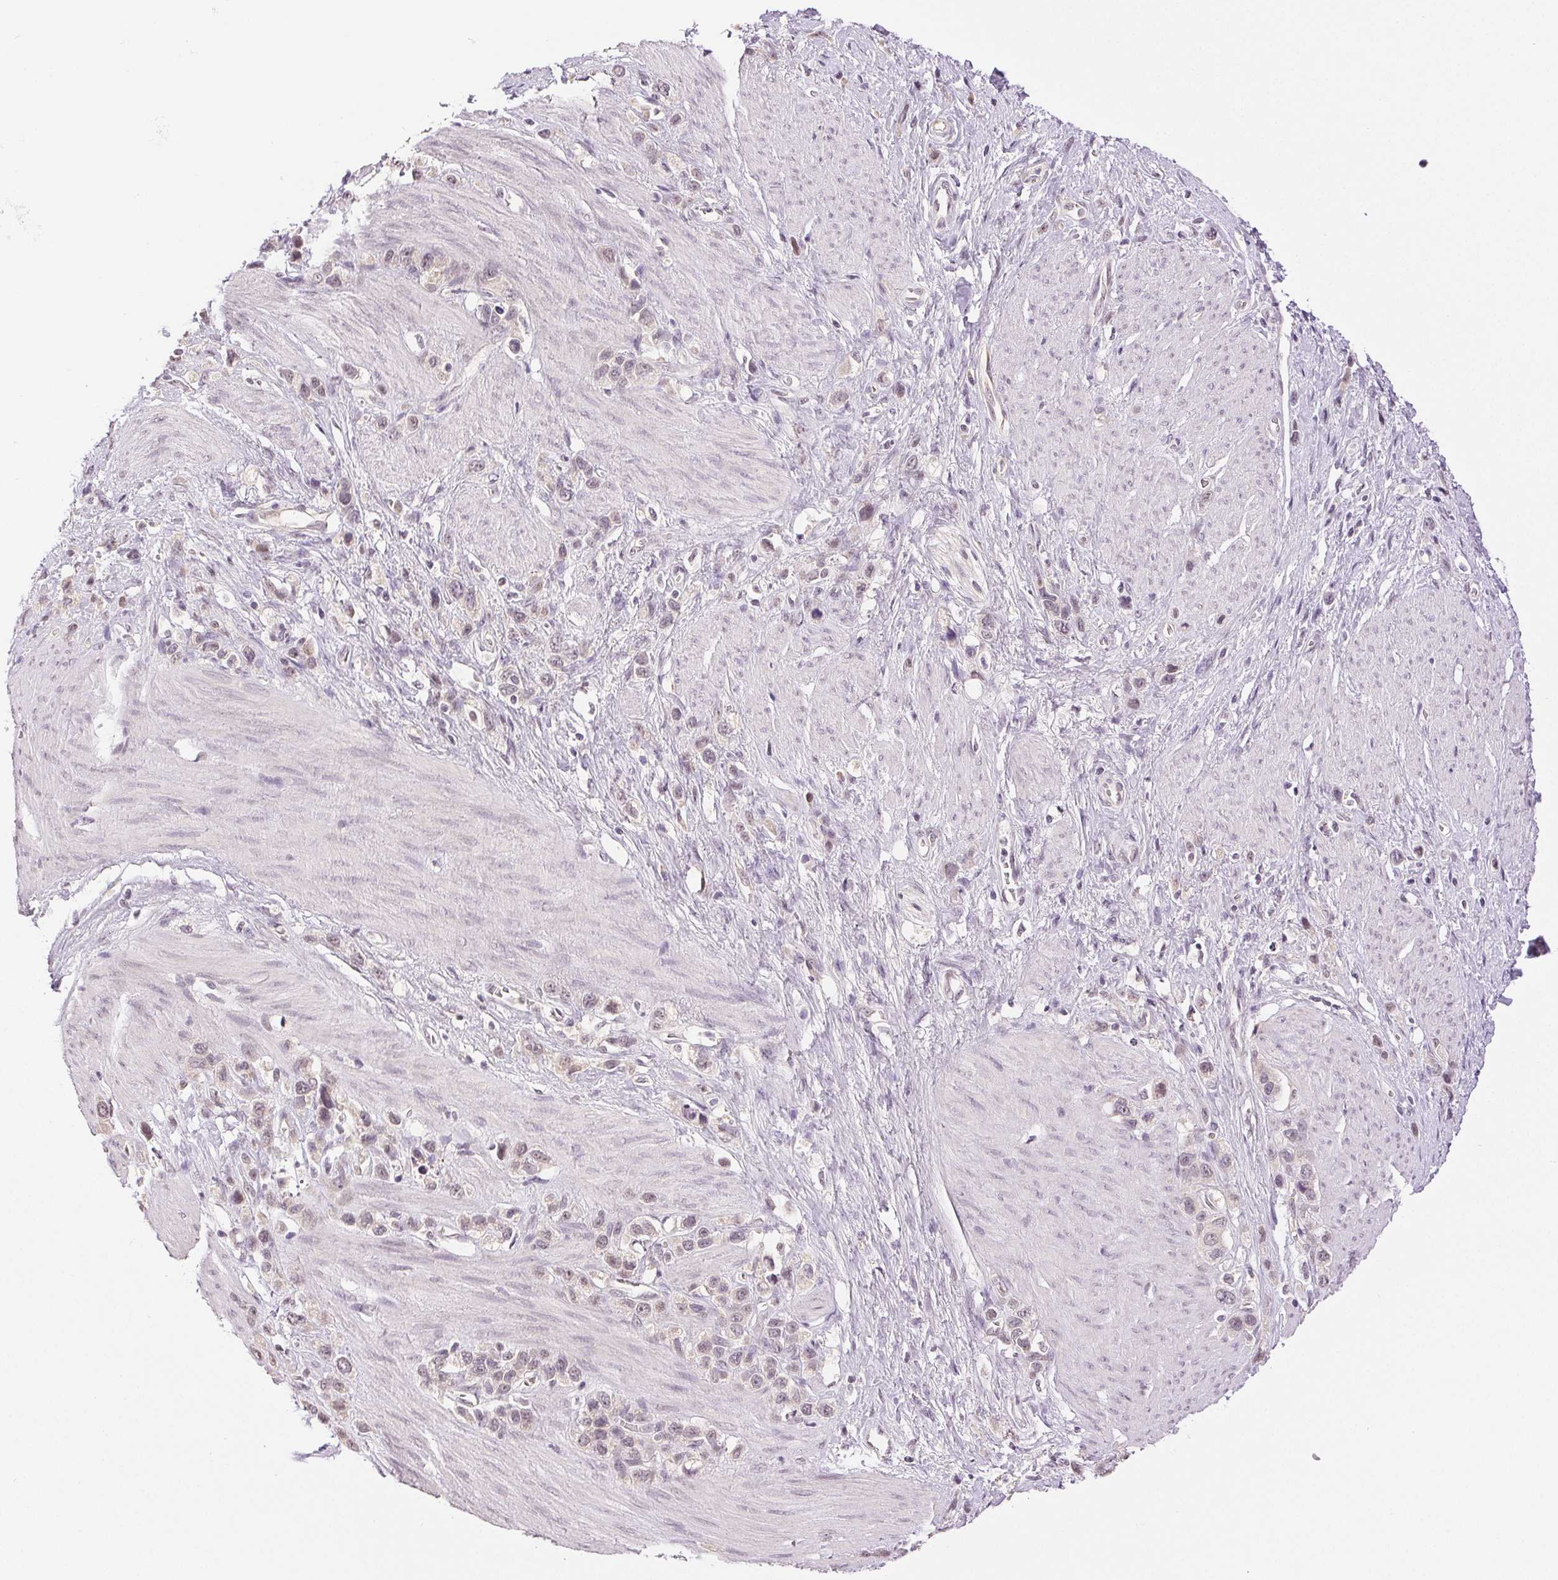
{"staining": {"intensity": "weak", "quantity": "<25%", "location": "nuclear"}, "tissue": "stomach cancer", "cell_type": "Tumor cells", "image_type": "cancer", "snomed": [{"axis": "morphology", "description": "Adenocarcinoma, NOS"}, {"axis": "topography", "description": "Stomach"}], "caption": "The histopathology image exhibits no staining of tumor cells in stomach cancer. The staining was performed using DAB to visualize the protein expression in brown, while the nuclei were stained in blue with hematoxylin (Magnification: 20x).", "gene": "PLCB1", "patient": {"sex": "female", "age": 65}}